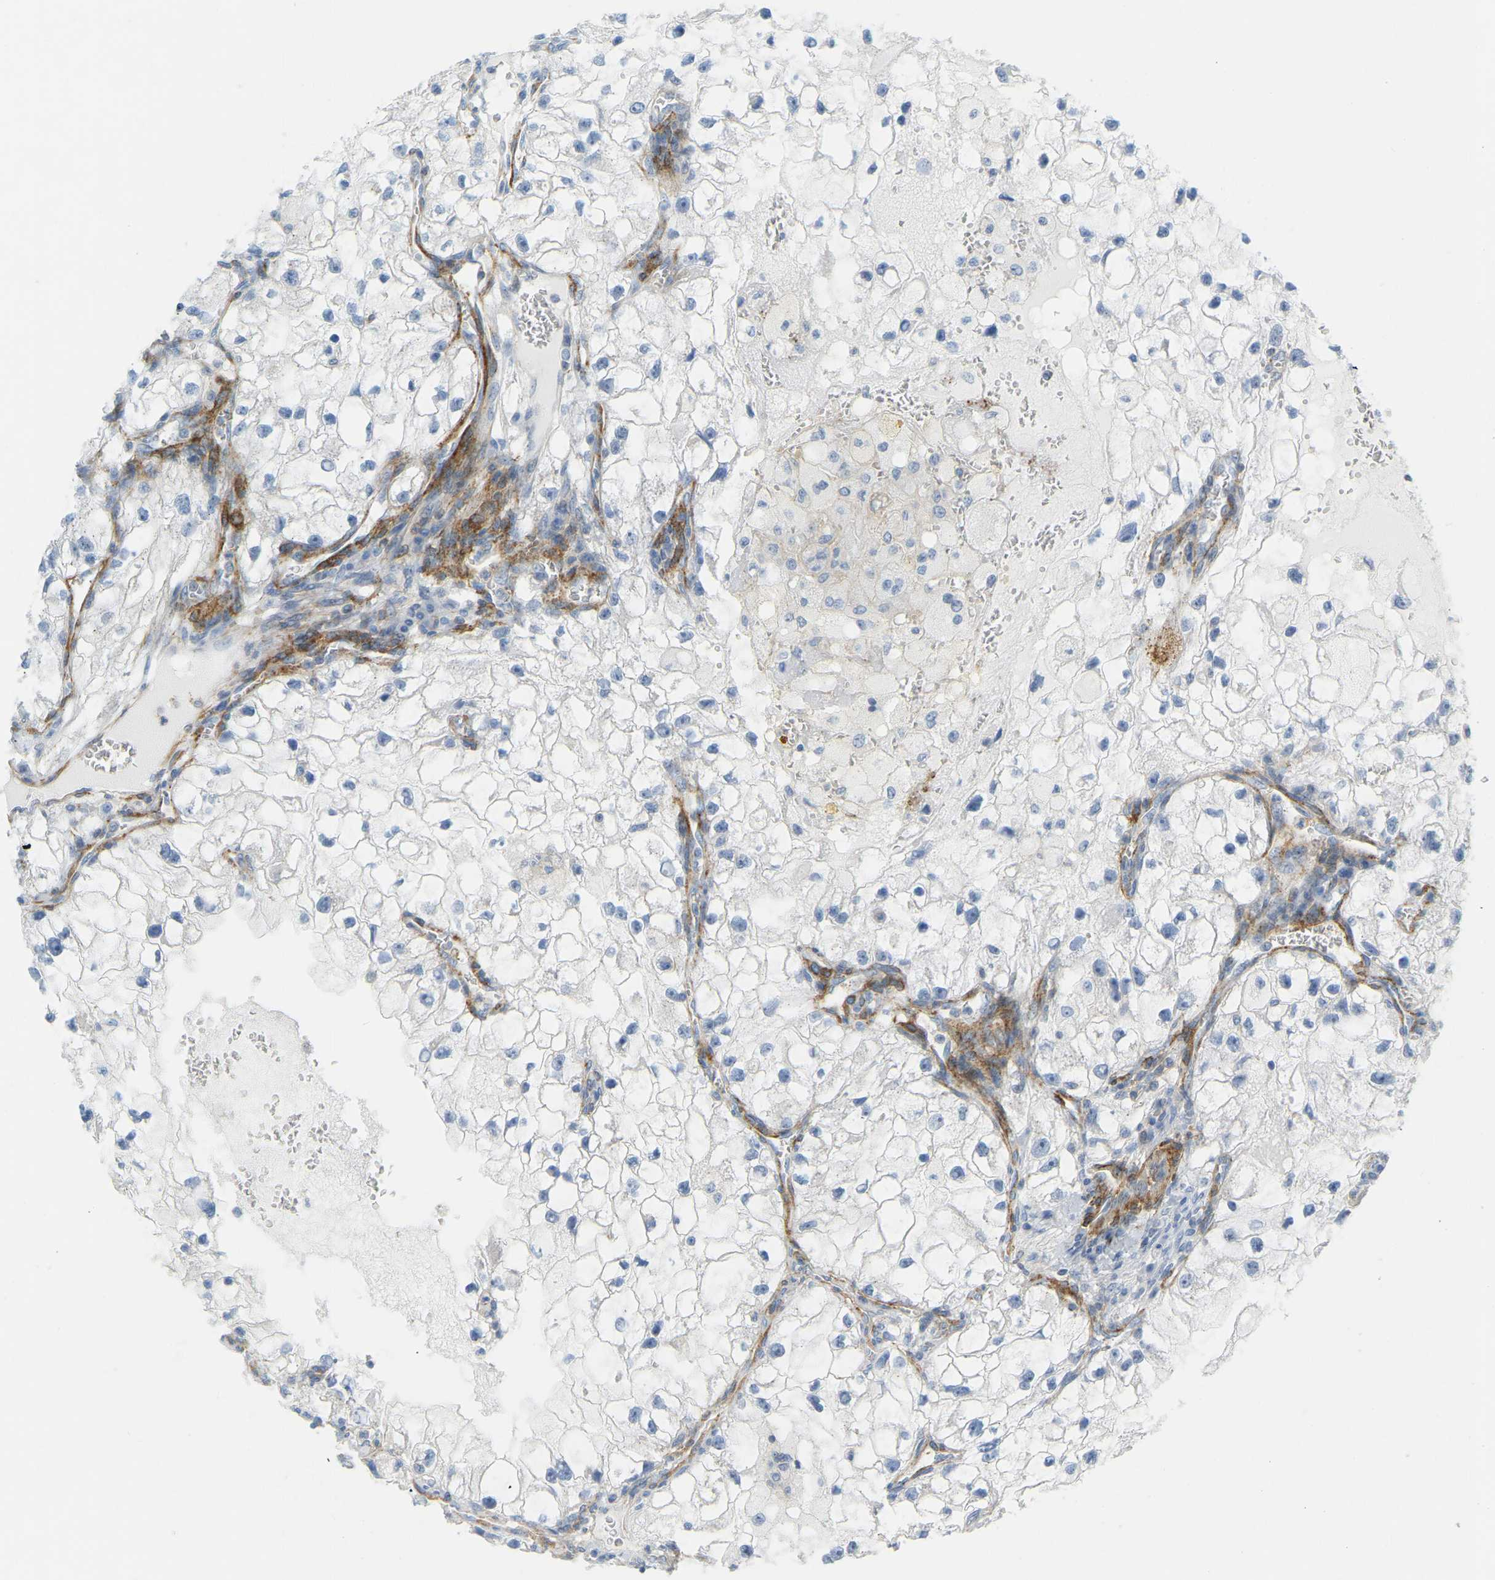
{"staining": {"intensity": "negative", "quantity": "none", "location": "none"}, "tissue": "renal cancer", "cell_type": "Tumor cells", "image_type": "cancer", "snomed": [{"axis": "morphology", "description": "Adenocarcinoma, NOS"}, {"axis": "topography", "description": "Kidney"}], "caption": "Immunohistochemistry (IHC) histopathology image of neoplastic tissue: renal cancer (adenocarcinoma) stained with DAB shows no significant protein expression in tumor cells.", "gene": "MYL3", "patient": {"sex": "female", "age": 70}}